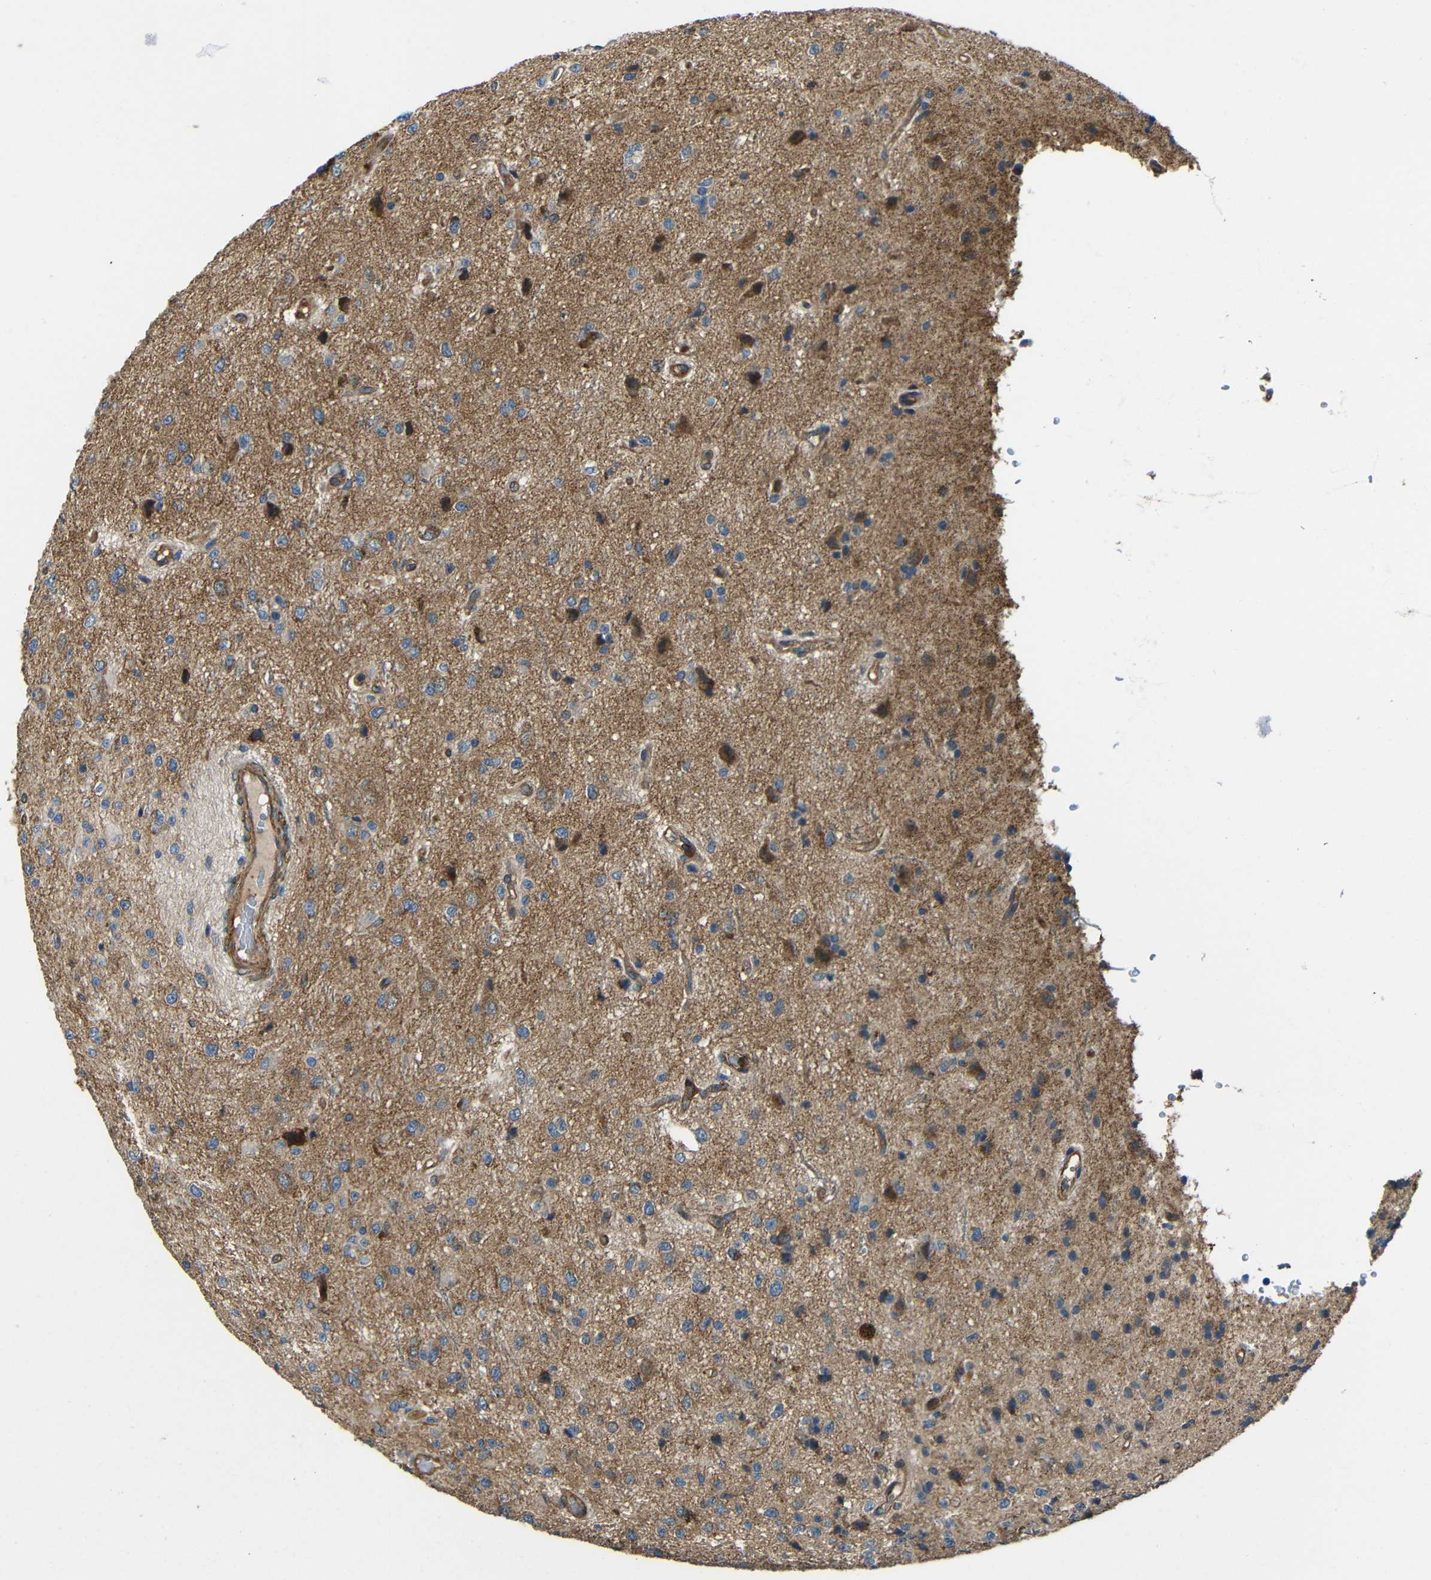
{"staining": {"intensity": "moderate", "quantity": "<25%", "location": "cytoplasmic/membranous"}, "tissue": "glioma", "cell_type": "Tumor cells", "image_type": "cancer", "snomed": [{"axis": "morphology", "description": "Glioma, malignant, High grade"}, {"axis": "topography", "description": "pancreas cauda"}], "caption": "Moderate cytoplasmic/membranous protein positivity is seen in approximately <25% of tumor cells in glioma.", "gene": "PTCH1", "patient": {"sex": "male", "age": 60}}